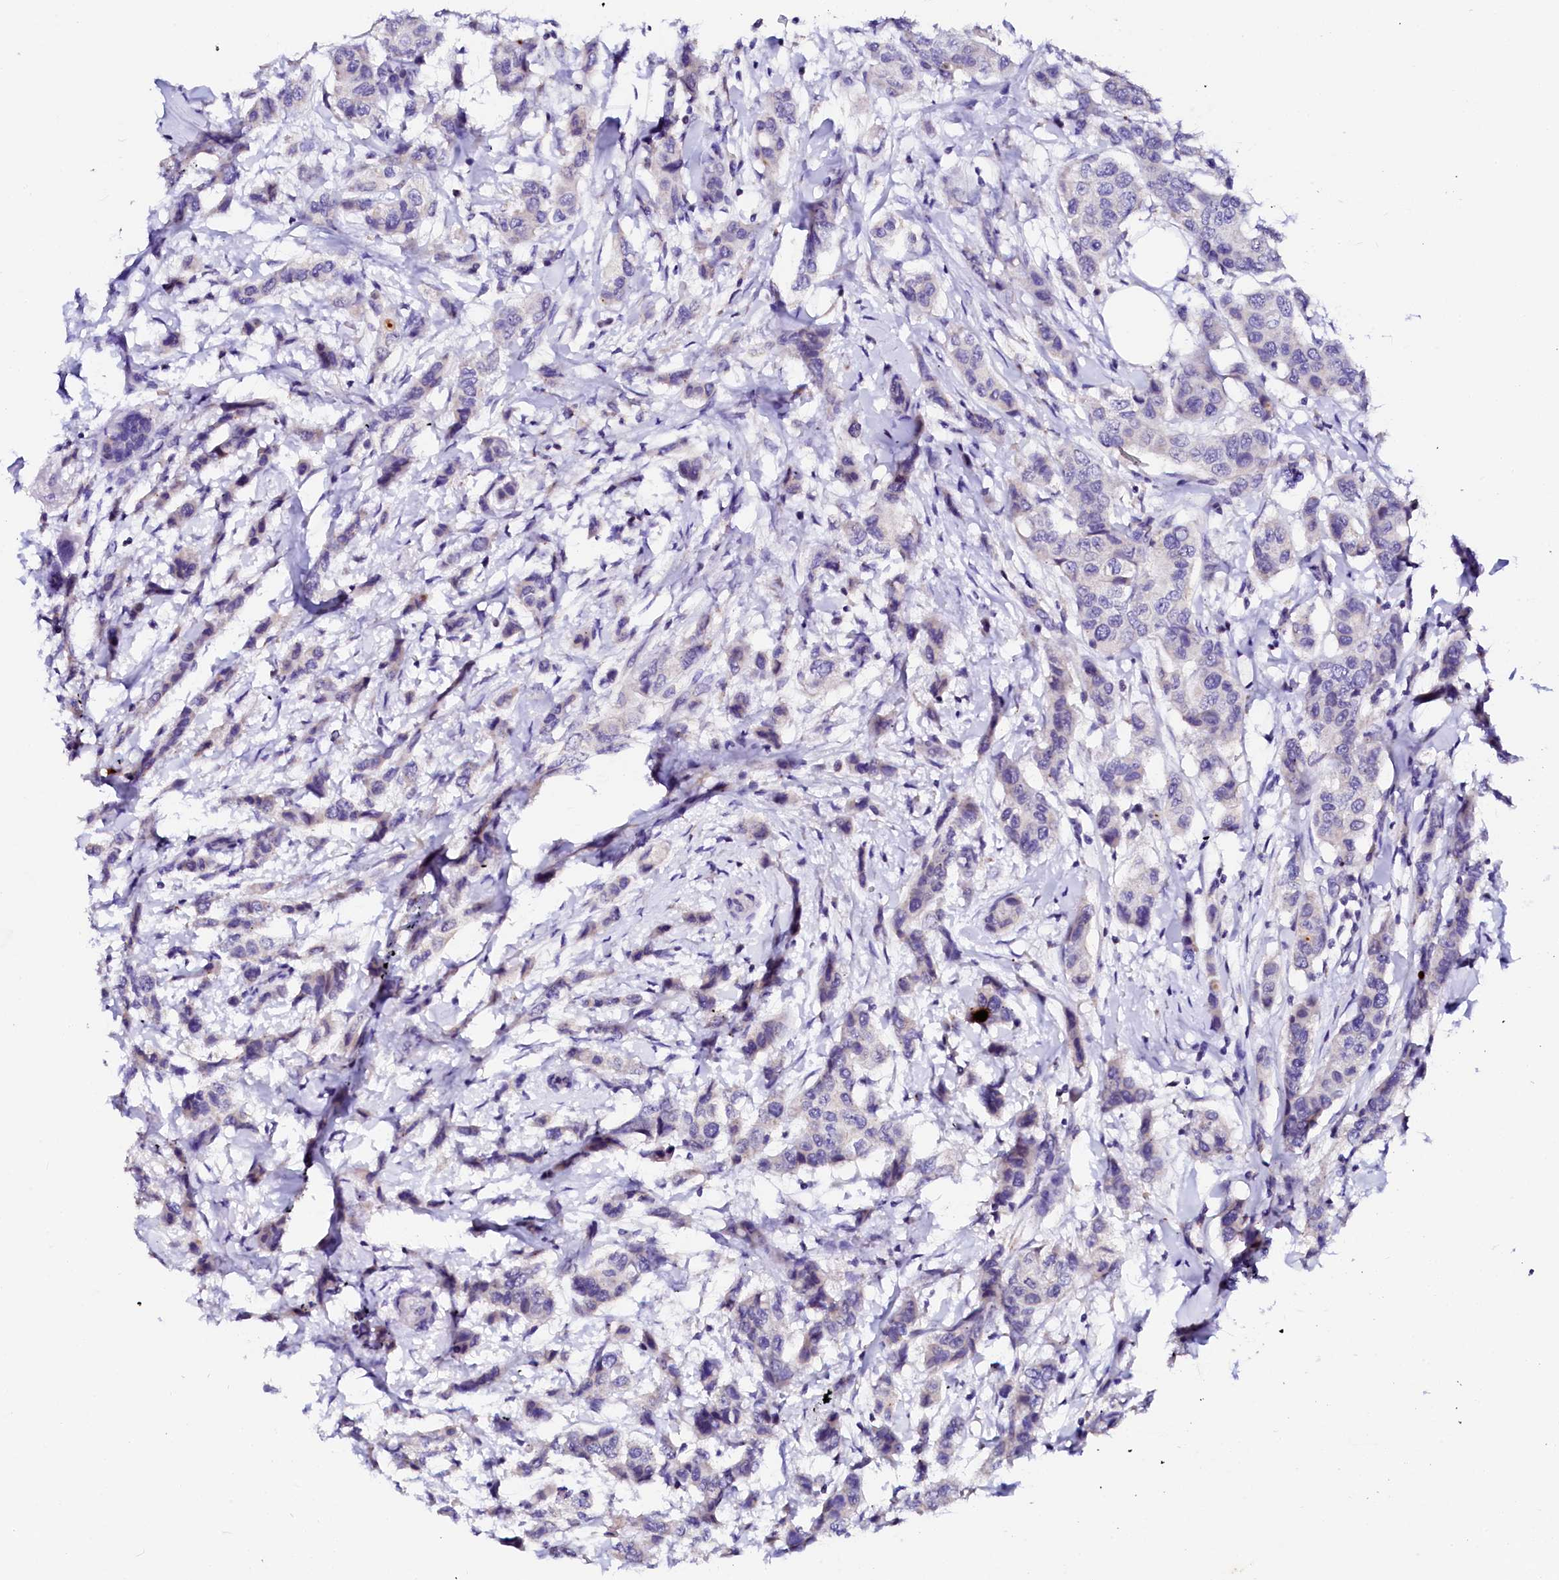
{"staining": {"intensity": "negative", "quantity": "none", "location": "none"}, "tissue": "breast cancer", "cell_type": "Tumor cells", "image_type": "cancer", "snomed": [{"axis": "morphology", "description": "Lobular carcinoma"}, {"axis": "topography", "description": "Breast"}], "caption": "Breast cancer stained for a protein using immunohistochemistry (IHC) reveals no expression tumor cells.", "gene": "NALF1", "patient": {"sex": "female", "age": 51}}